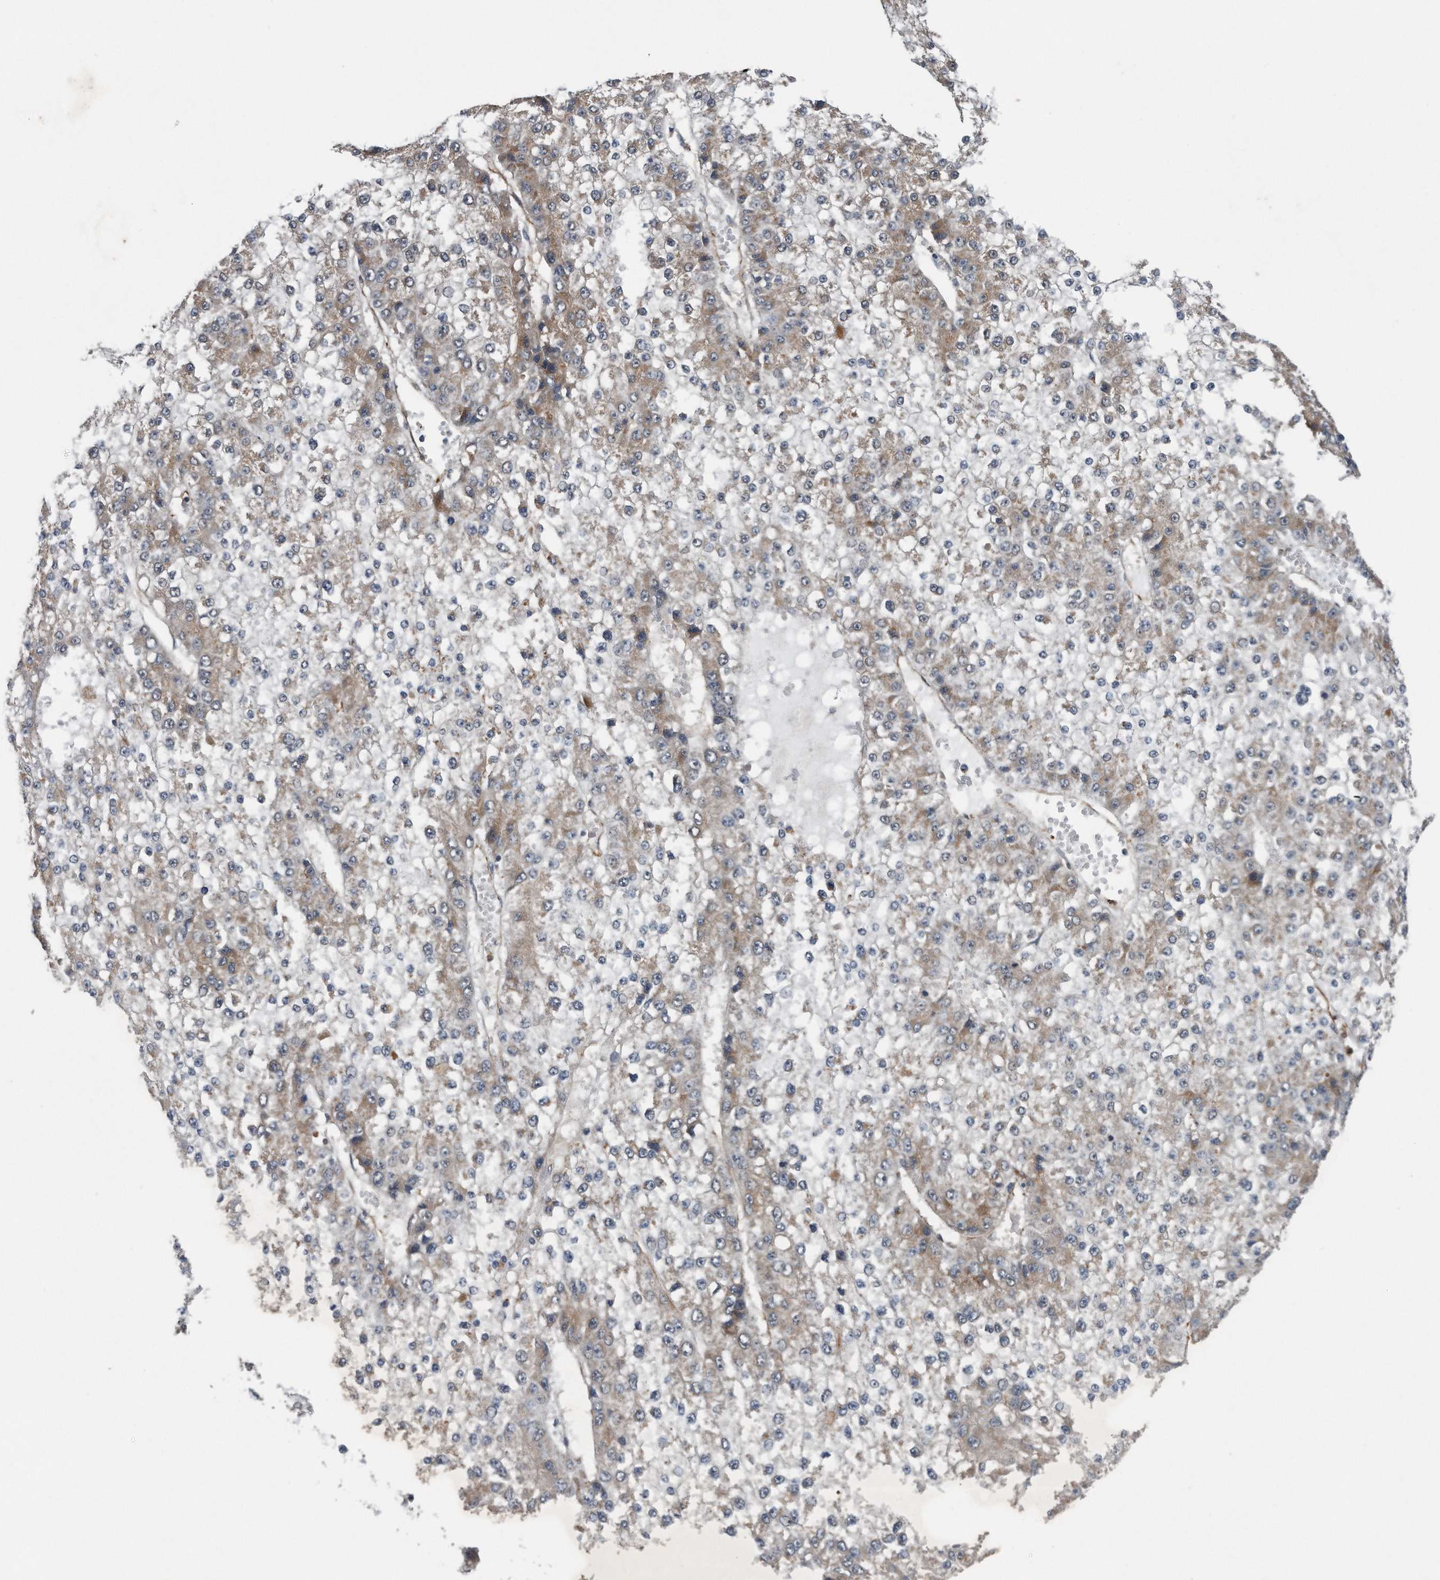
{"staining": {"intensity": "moderate", "quantity": "25%-75%", "location": "cytoplasmic/membranous"}, "tissue": "liver cancer", "cell_type": "Tumor cells", "image_type": "cancer", "snomed": [{"axis": "morphology", "description": "Carcinoma, Hepatocellular, NOS"}, {"axis": "topography", "description": "Liver"}], "caption": "IHC of human hepatocellular carcinoma (liver) demonstrates medium levels of moderate cytoplasmic/membranous expression in about 25%-75% of tumor cells.", "gene": "LYRM4", "patient": {"sex": "female", "age": 73}}